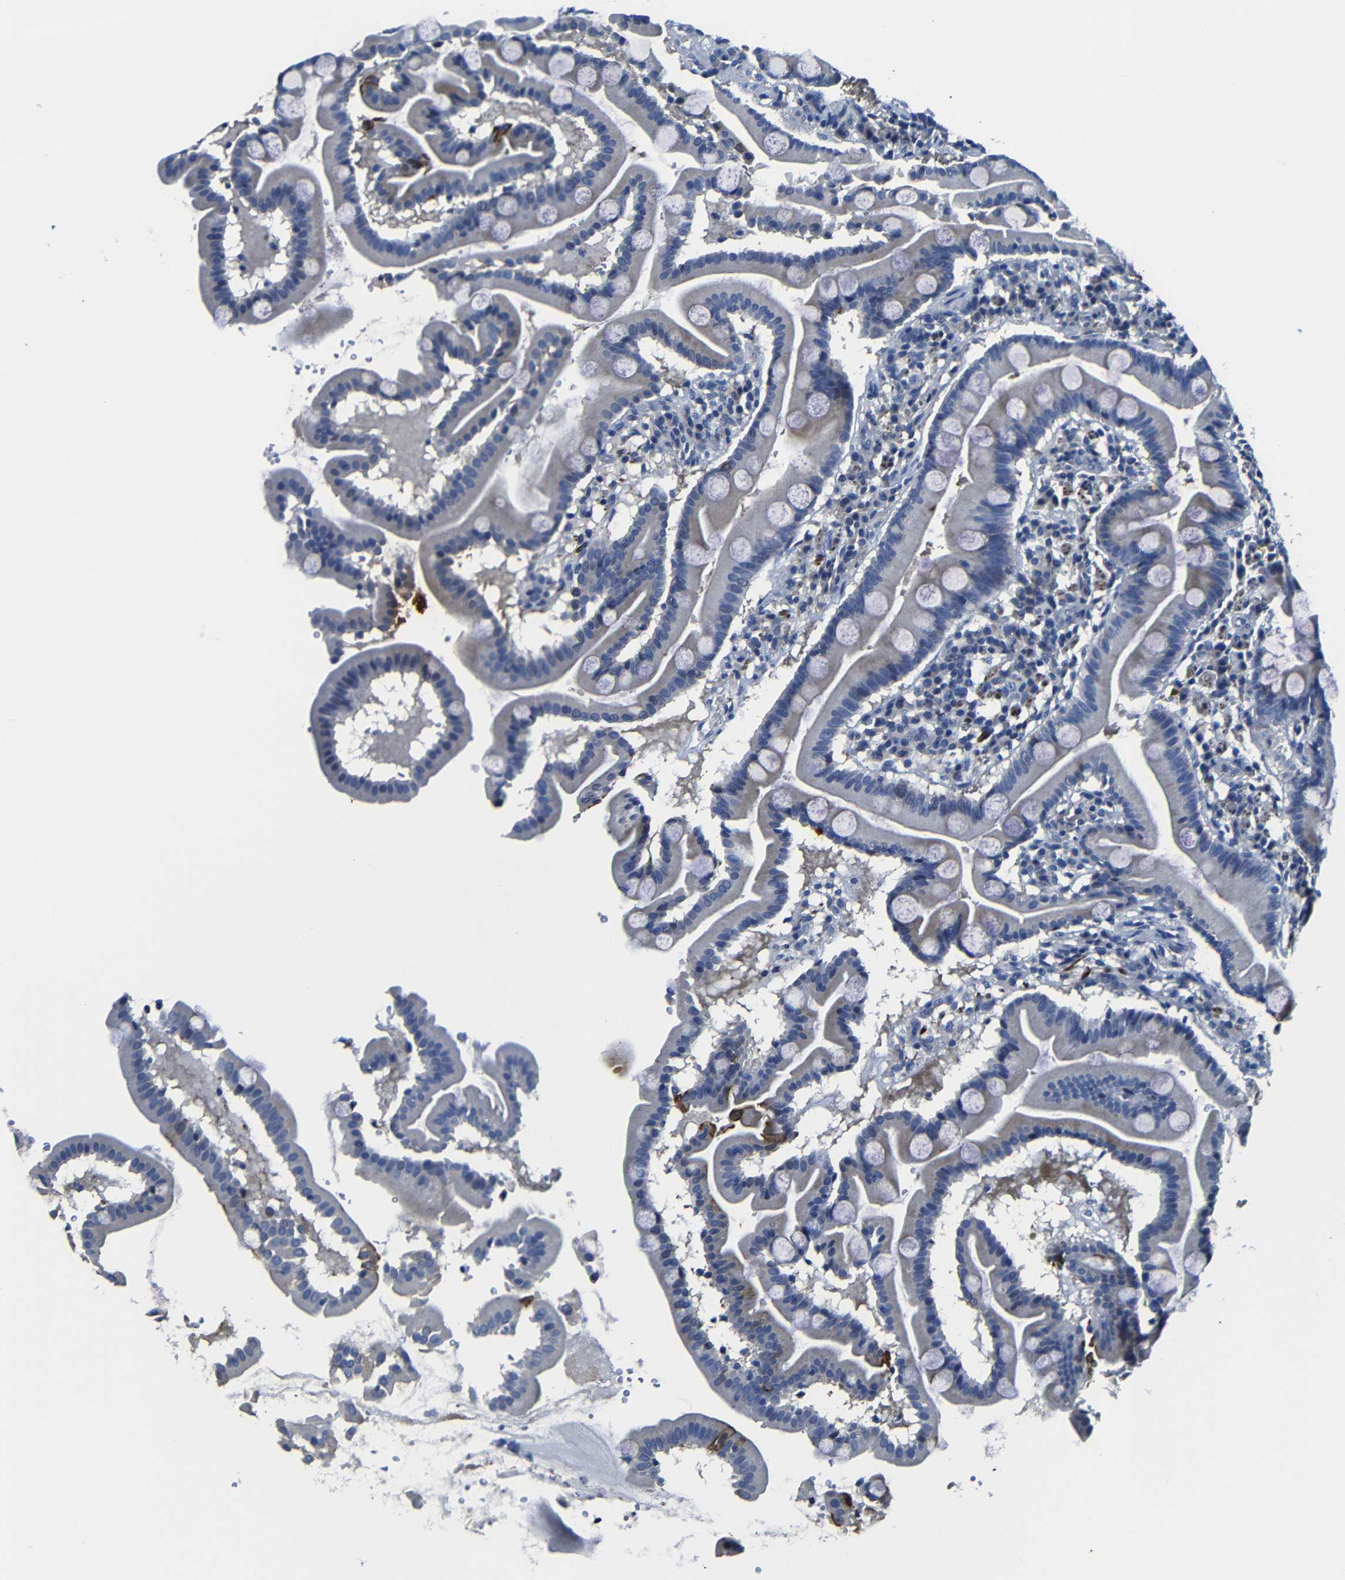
{"staining": {"intensity": "moderate", "quantity": "<25%", "location": "cytoplasmic/membranous"}, "tissue": "duodenum", "cell_type": "Glandular cells", "image_type": "normal", "snomed": [{"axis": "morphology", "description": "Normal tissue, NOS"}, {"axis": "topography", "description": "Duodenum"}], "caption": "This is a histology image of IHC staining of normal duodenum, which shows moderate positivity in the cytoplasmic/membranous of glandular cells.", "gene": "AFDN", "patient": {"sex": "male", "age": 50}}